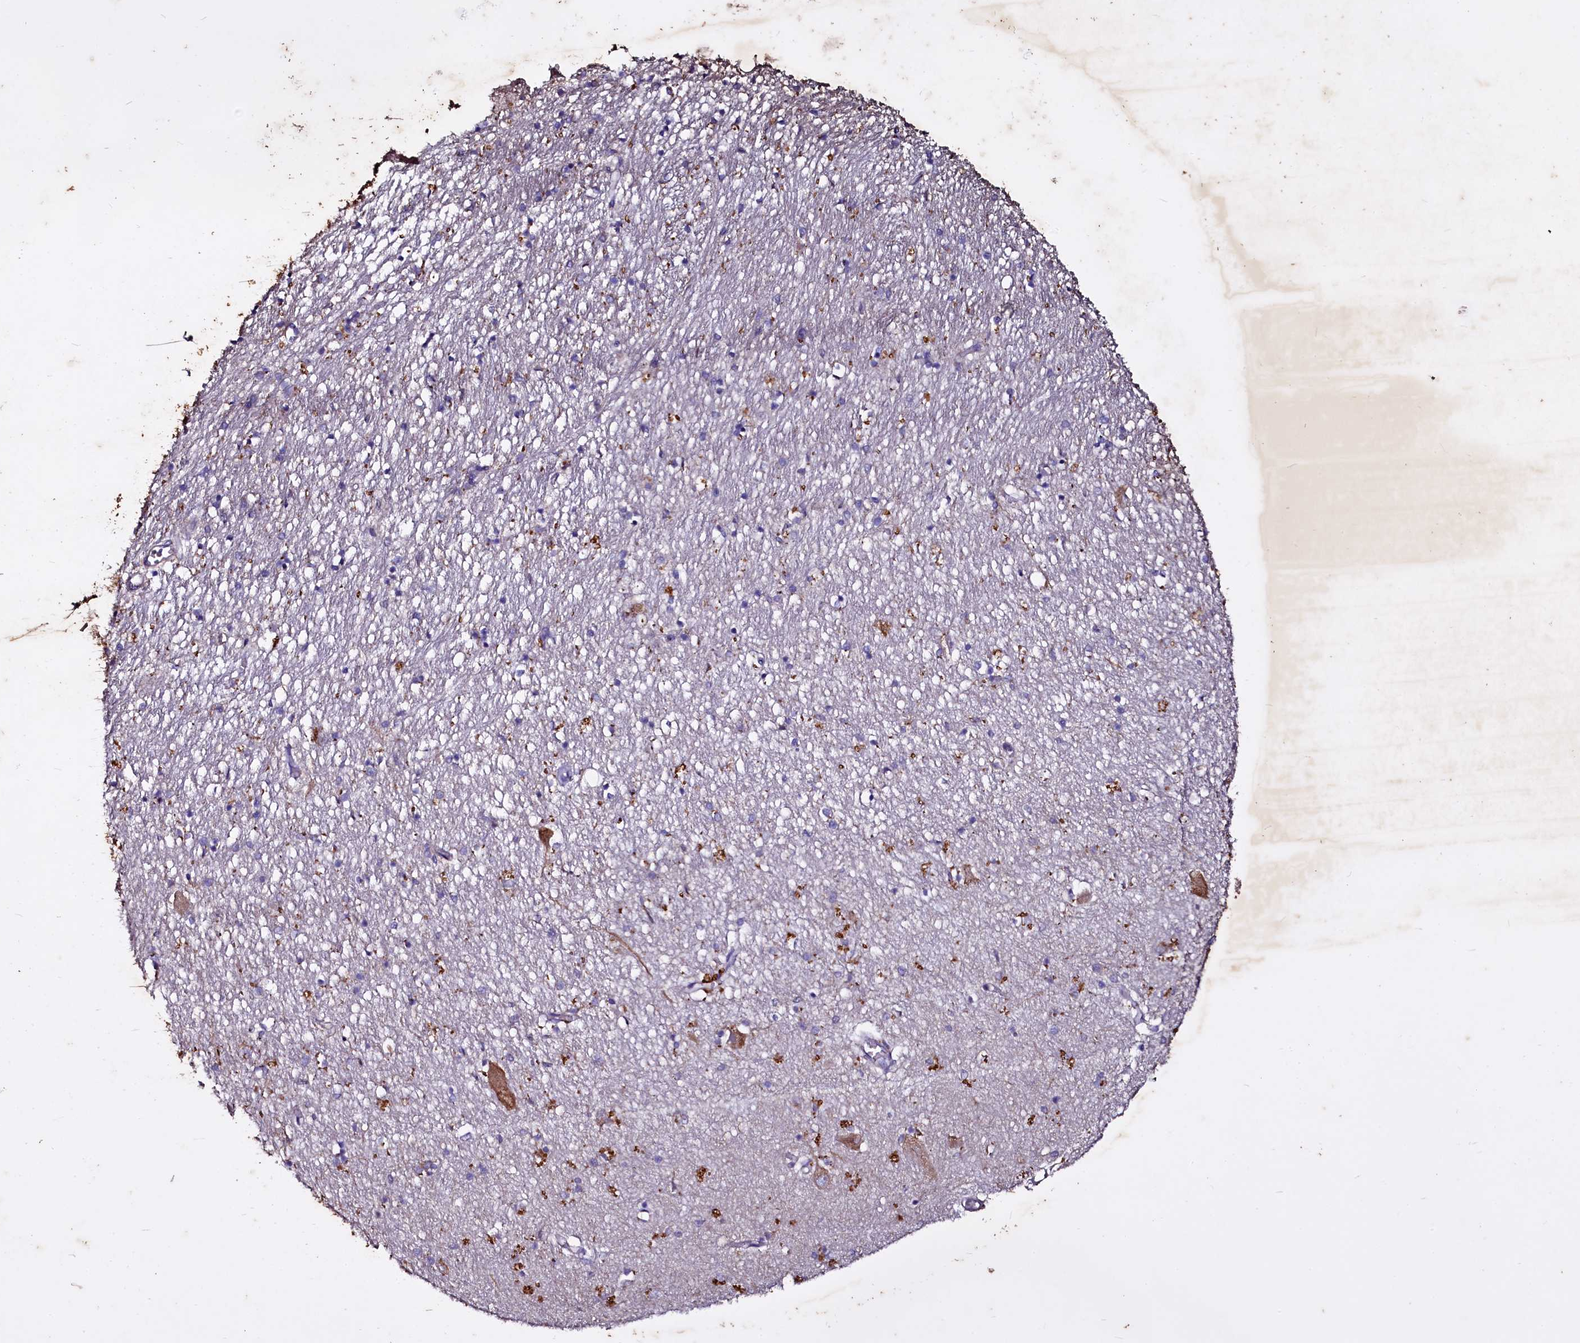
{"staining": {"intensity": "moderate", "quantity": "<25%", "location": "cytoplasmic/membranous"}, "tissue": "hippocampus", "cell_type": "Glial cells", "image_type": "normal", "snomed": [{"axis": "morphology", "description": "Normal tissue, NOS"}, {"axis": "topography", "description": "Hippocampus"}], "caption": "Protein expression analysis of unremarkable hippocampus exhibits moderate cytoplasmic/membranous expression in about <25% of glial cells.", "gene": "SELENOT", "patient": {"sex": "female", "age": 64}}